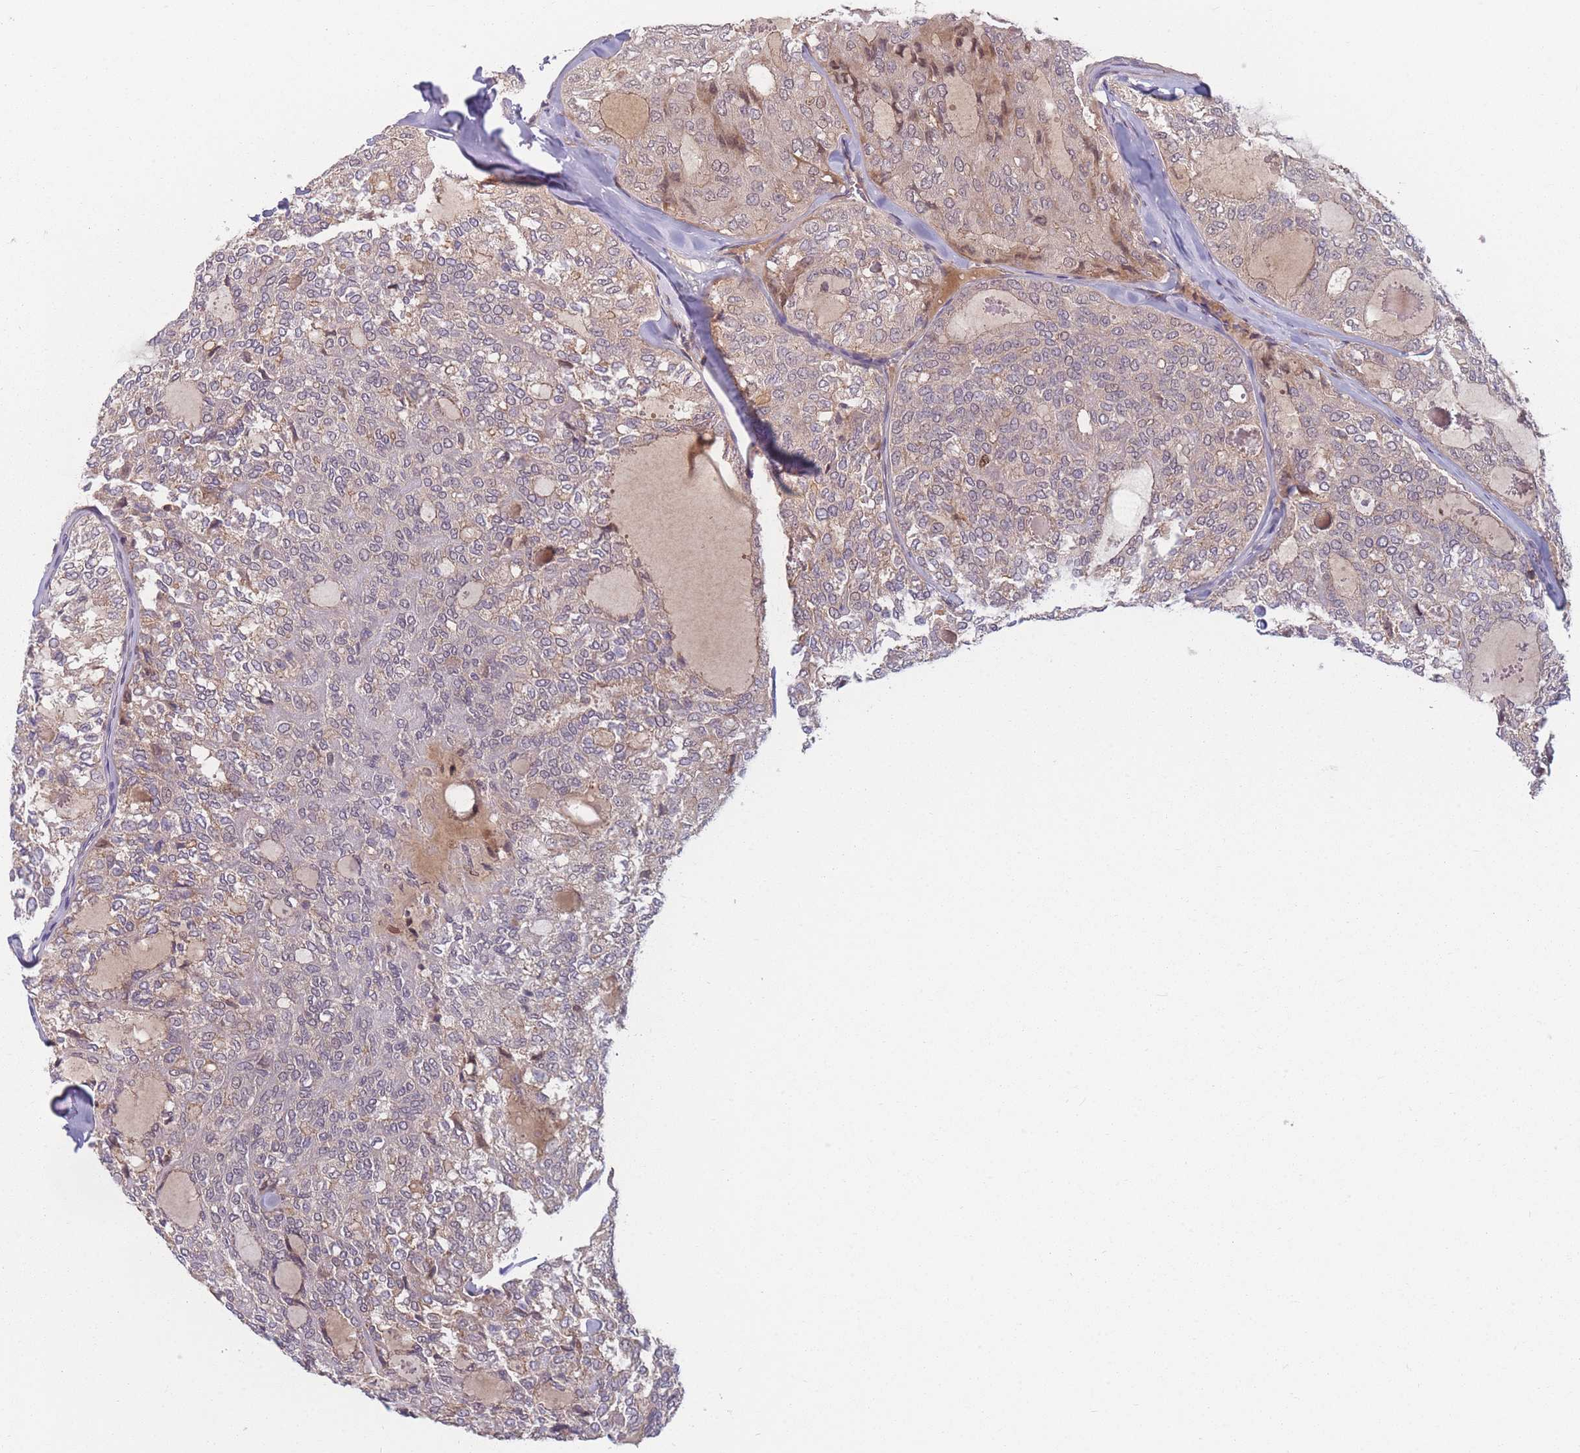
{"staining": {"intensity": "weak", "quantity": "25%-75%", "location": "cytoplasmic/membranous"}, "tissue": "thyroid cancer", "cell_type": "Tumor cells", "image_type": "cancer", "snomed": [{"axis": "morphology", "description": "Follicular adenoma carcinoma, NOS"}, {"axis": "topography", "description": "Thyroid gland"}], "caption": "IHC image of neoplastic tissue: human thyroid cancer stained using immunohistochemistry (IHC) displays low levels of weak protein expression localized specifically in the cytoplasmic/membranous of tumor cells, appearing as a cytoplasmic/membranous brown color.", "gene": "FAM153A", "patient": {"sex": "male", "age": 75}}